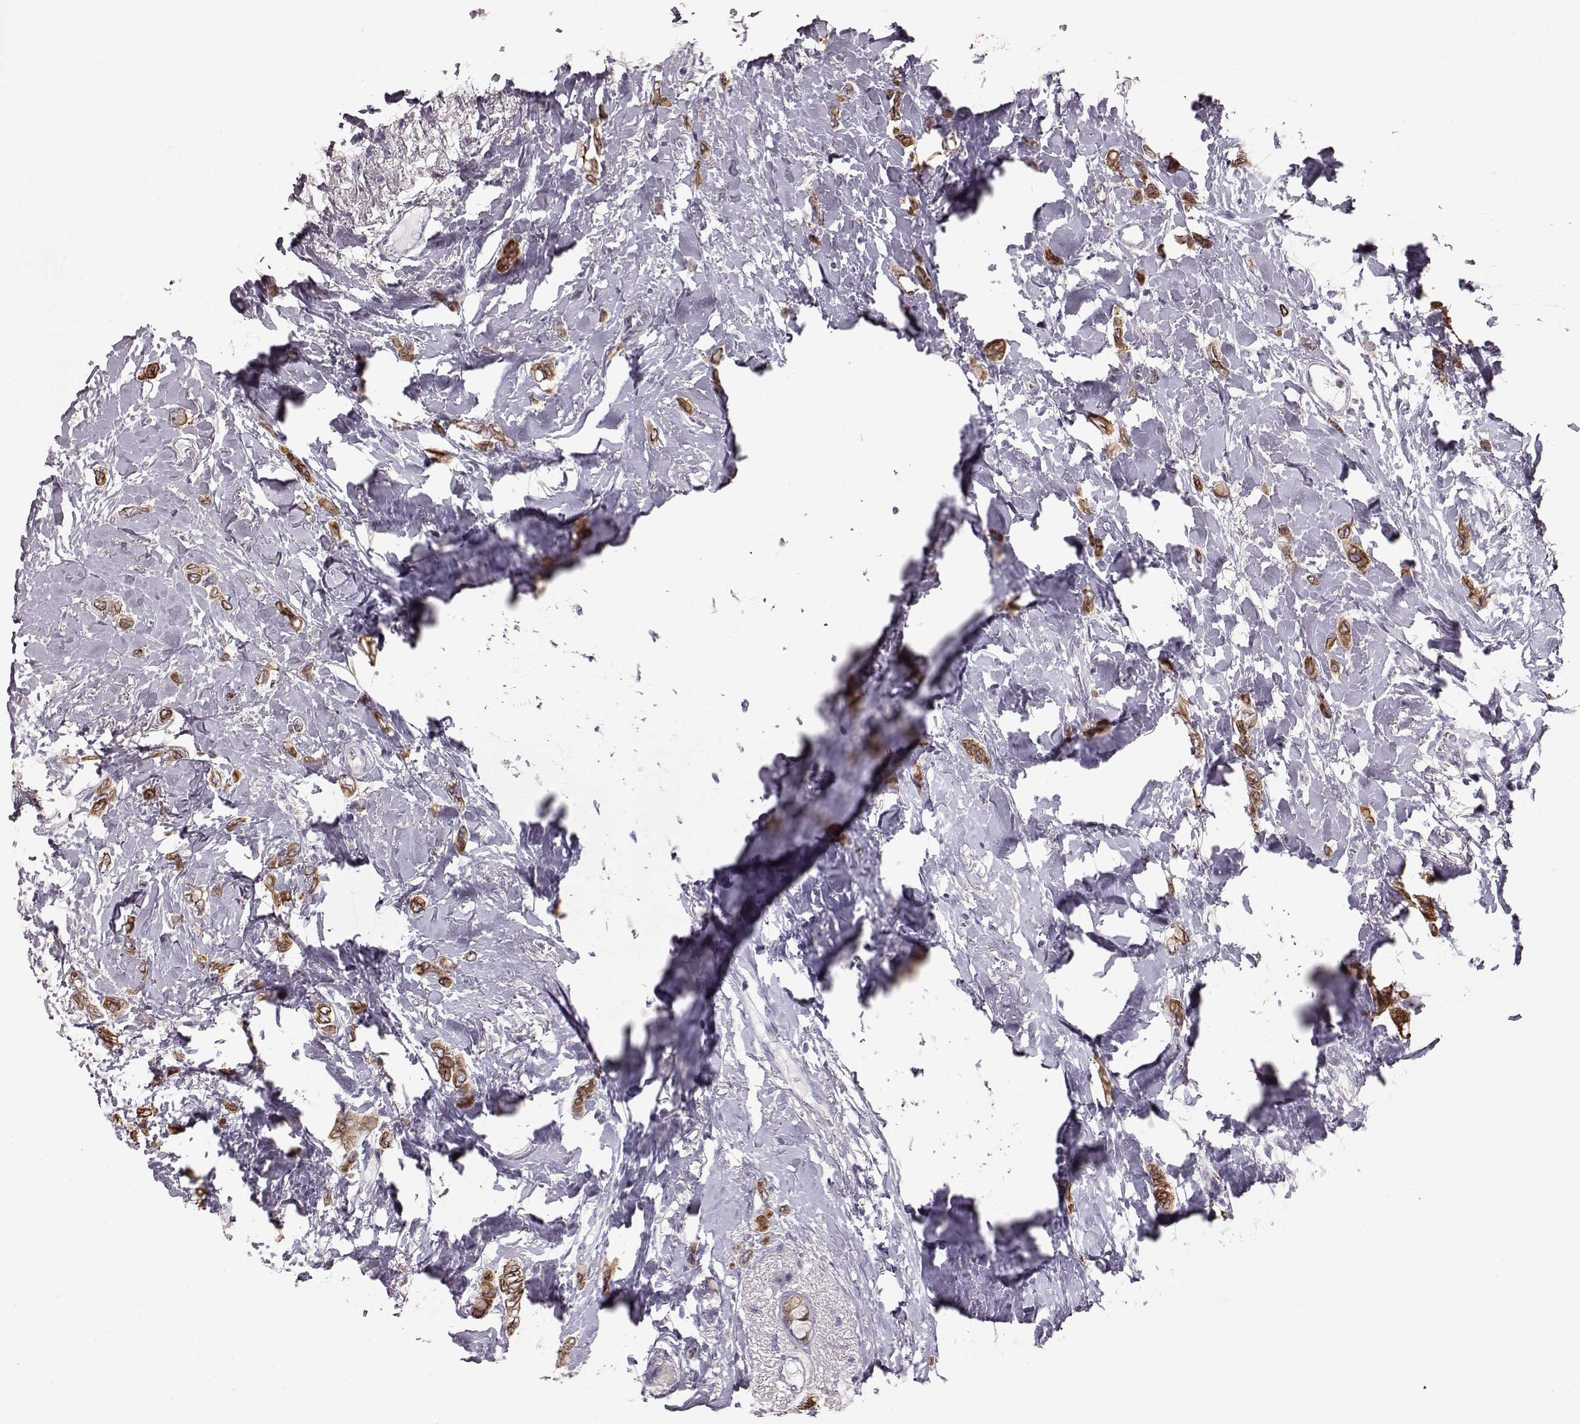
{"staining": {"intensity": "moderate", "quantity": ">75%", "location": "cytoplasmic/membranous"}, "tissue": "breast cancer", "cell_type": "Tumor cells", "image_type": "cancer", "snomed": [{"axis": "morphology", "description": "Lobular carcinoma"}, {"axis": "topography", "description": "Breast"}], "caption": "A medium amount of moderate cytoplasmic/membranous positivity is present in approximately >75% of tumor cells in breast cancer (lobular carcinoma) tissue. (IHC, brightfield microscopy, high magnification).", "gene": "ELOVL5", "patient": {"sex": "female", "age": 66}}